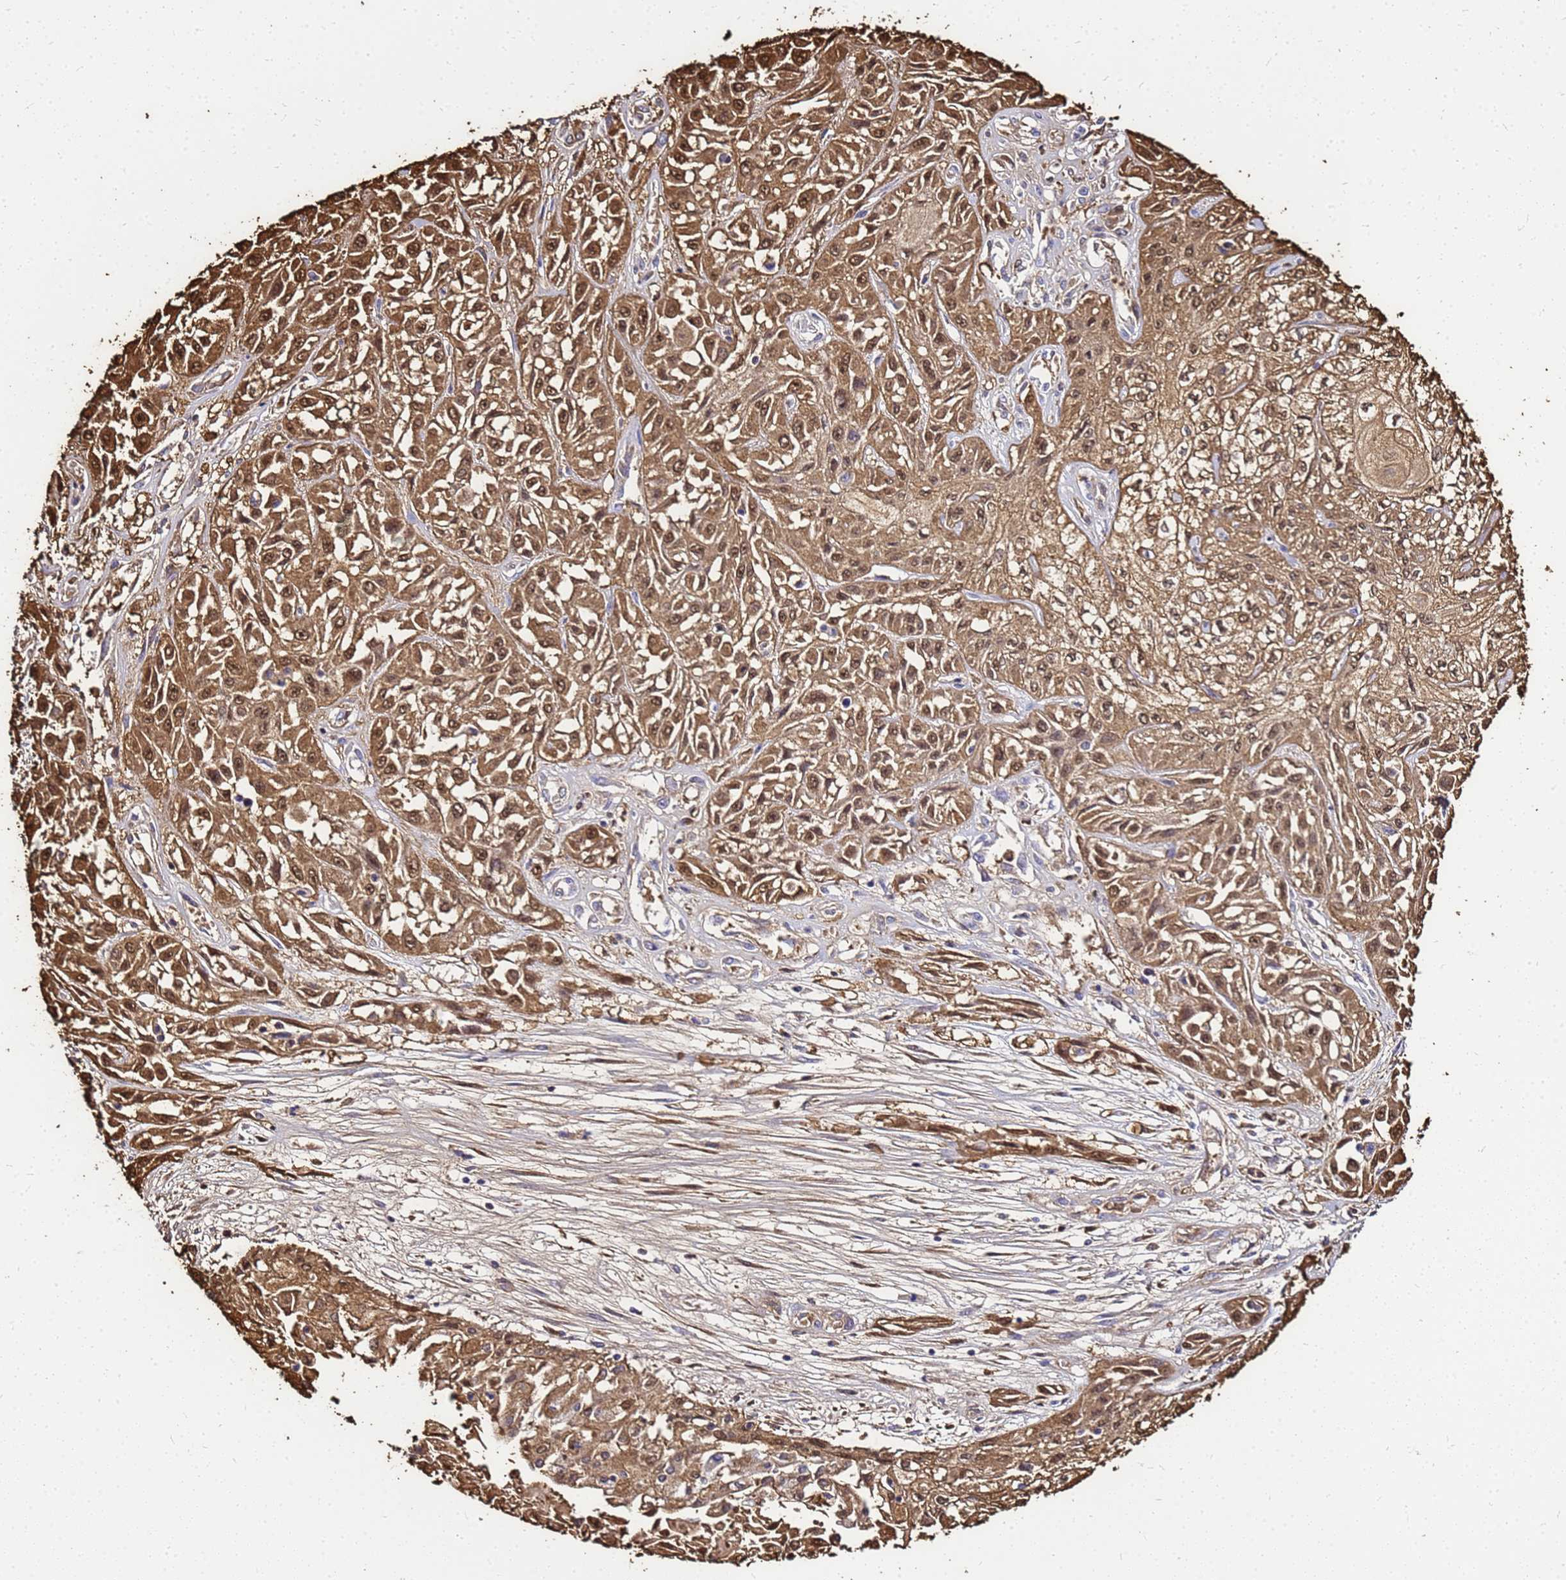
{"staining": {"intensity": "moderate", "quantity": ">75%", "location": "cytoplasmic/membranous,nuclear"}, "tissue": "skin cancer", "cell_type": "Tumor cells", "image_type": "cancer", "snomed": [{"axis": "morphology", "description": "Squamous cell carcinoma, NOS"}, {"axis": "morphology", "description": "Squamous cell carcinoma, metastatic, NOS"}, {"axis": "topography", "description": "Skin"}, {"axis": "topography", "description": "Lymph node"}], "caption": "There is medium levels of moderate cytoplasmic/membranous and nuclear staining in tumor cells of skin metastatic squamous cell carcinoma, as demonstrated by immunohistochemical staining (brown color).", "gene": "S100A2", "patient": {"sex": "male", "age": 75}}